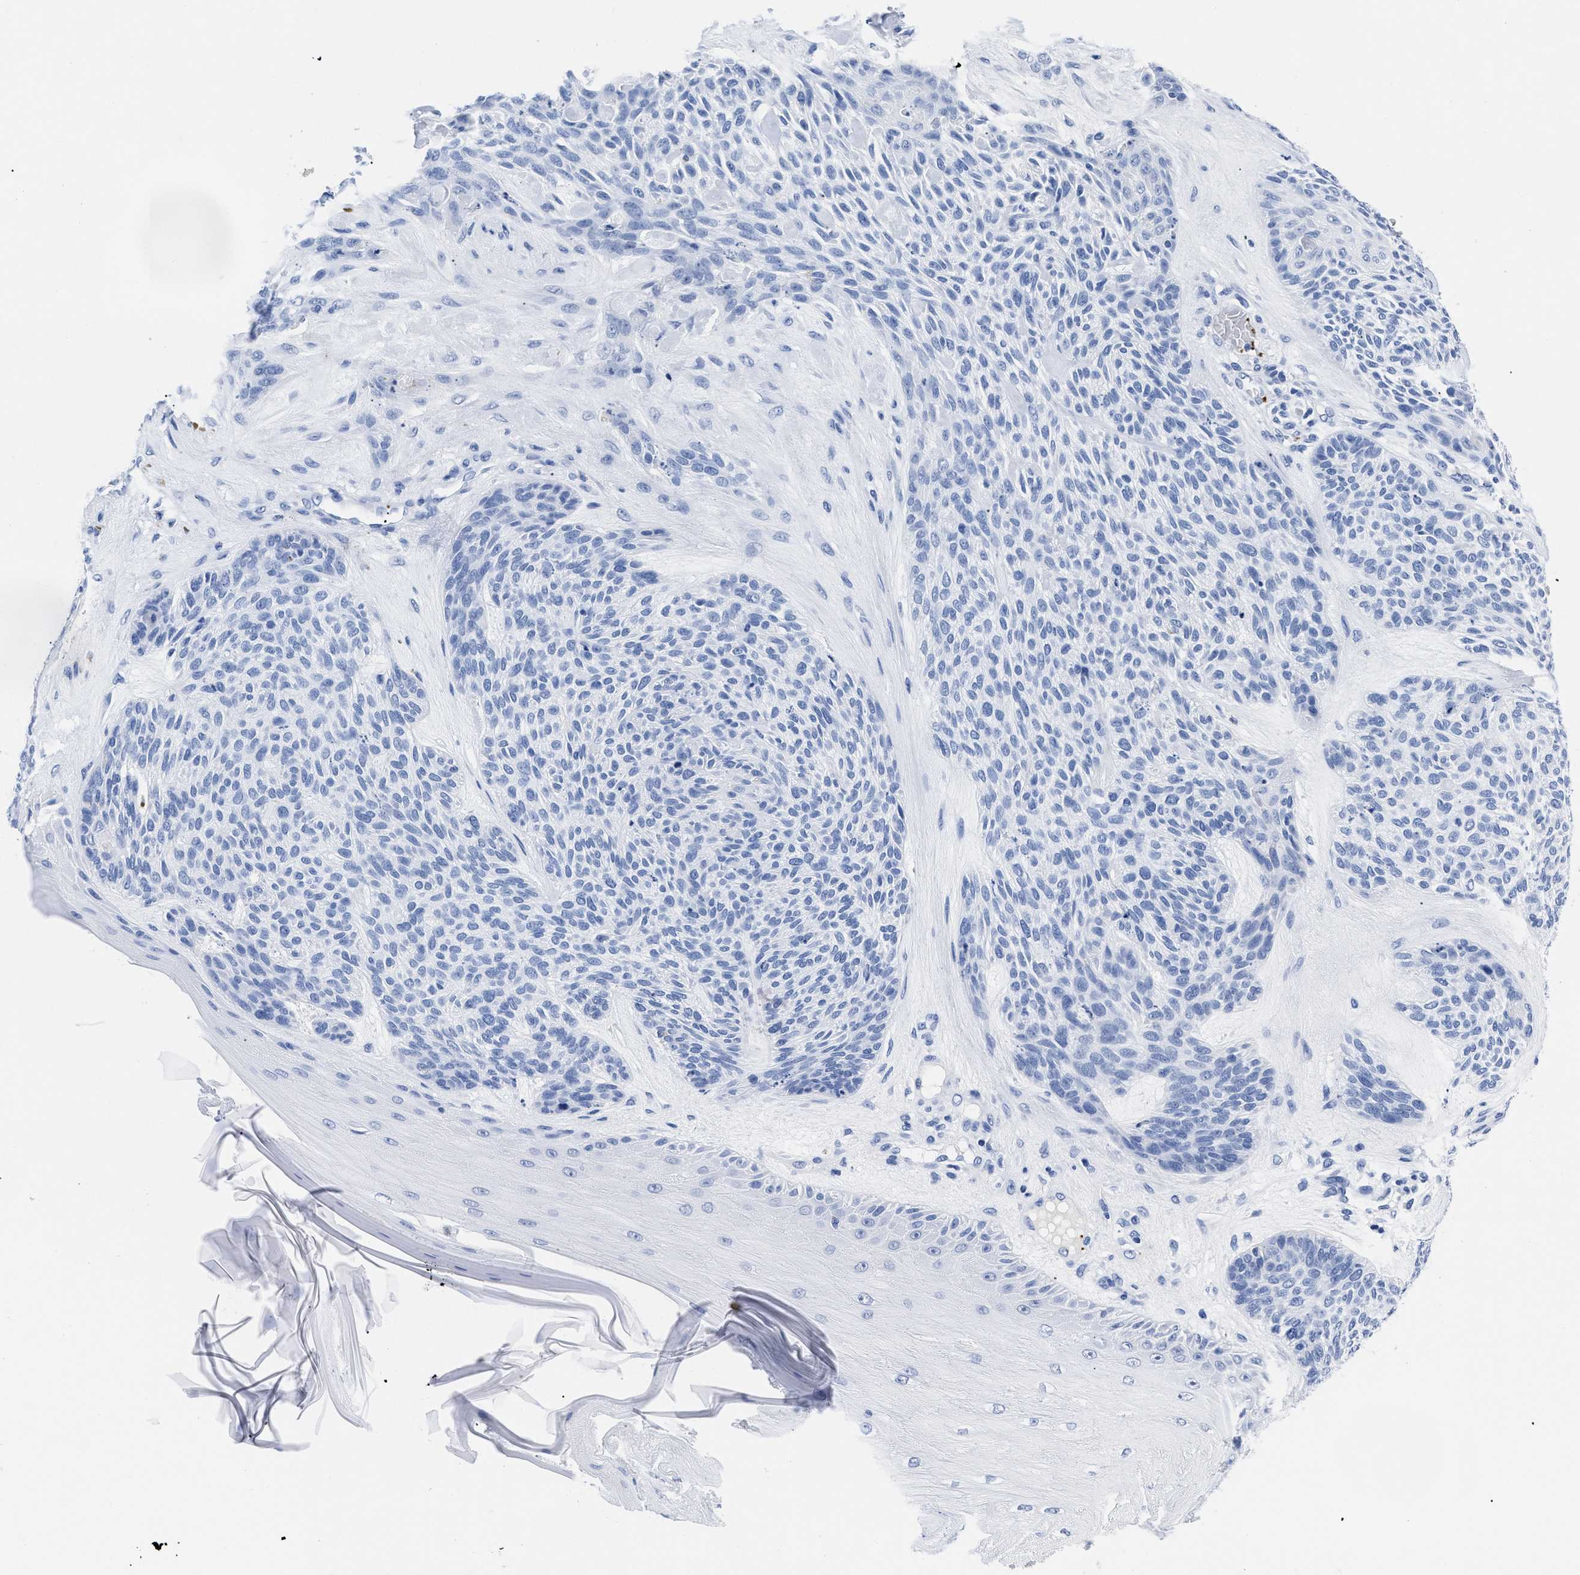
{"staining": {"intensity": "negative", "quantity": "none", "location": "none"}, "tissue": "skin cancer", "cell_type": "Tumor cells", "image_type": "cancer", "snomed": [{"axis": "morphology", "description": "Basal cell carcinoma"}, {"axis": "topography", "description": "Skin"}], "caption": "A histopathology image of skin basal cell carcinoma stained for a protein demonstrates no brown staining in tumor cells.", "gene": "TREML1", "patient": {"sex": "male", "age": 55}}